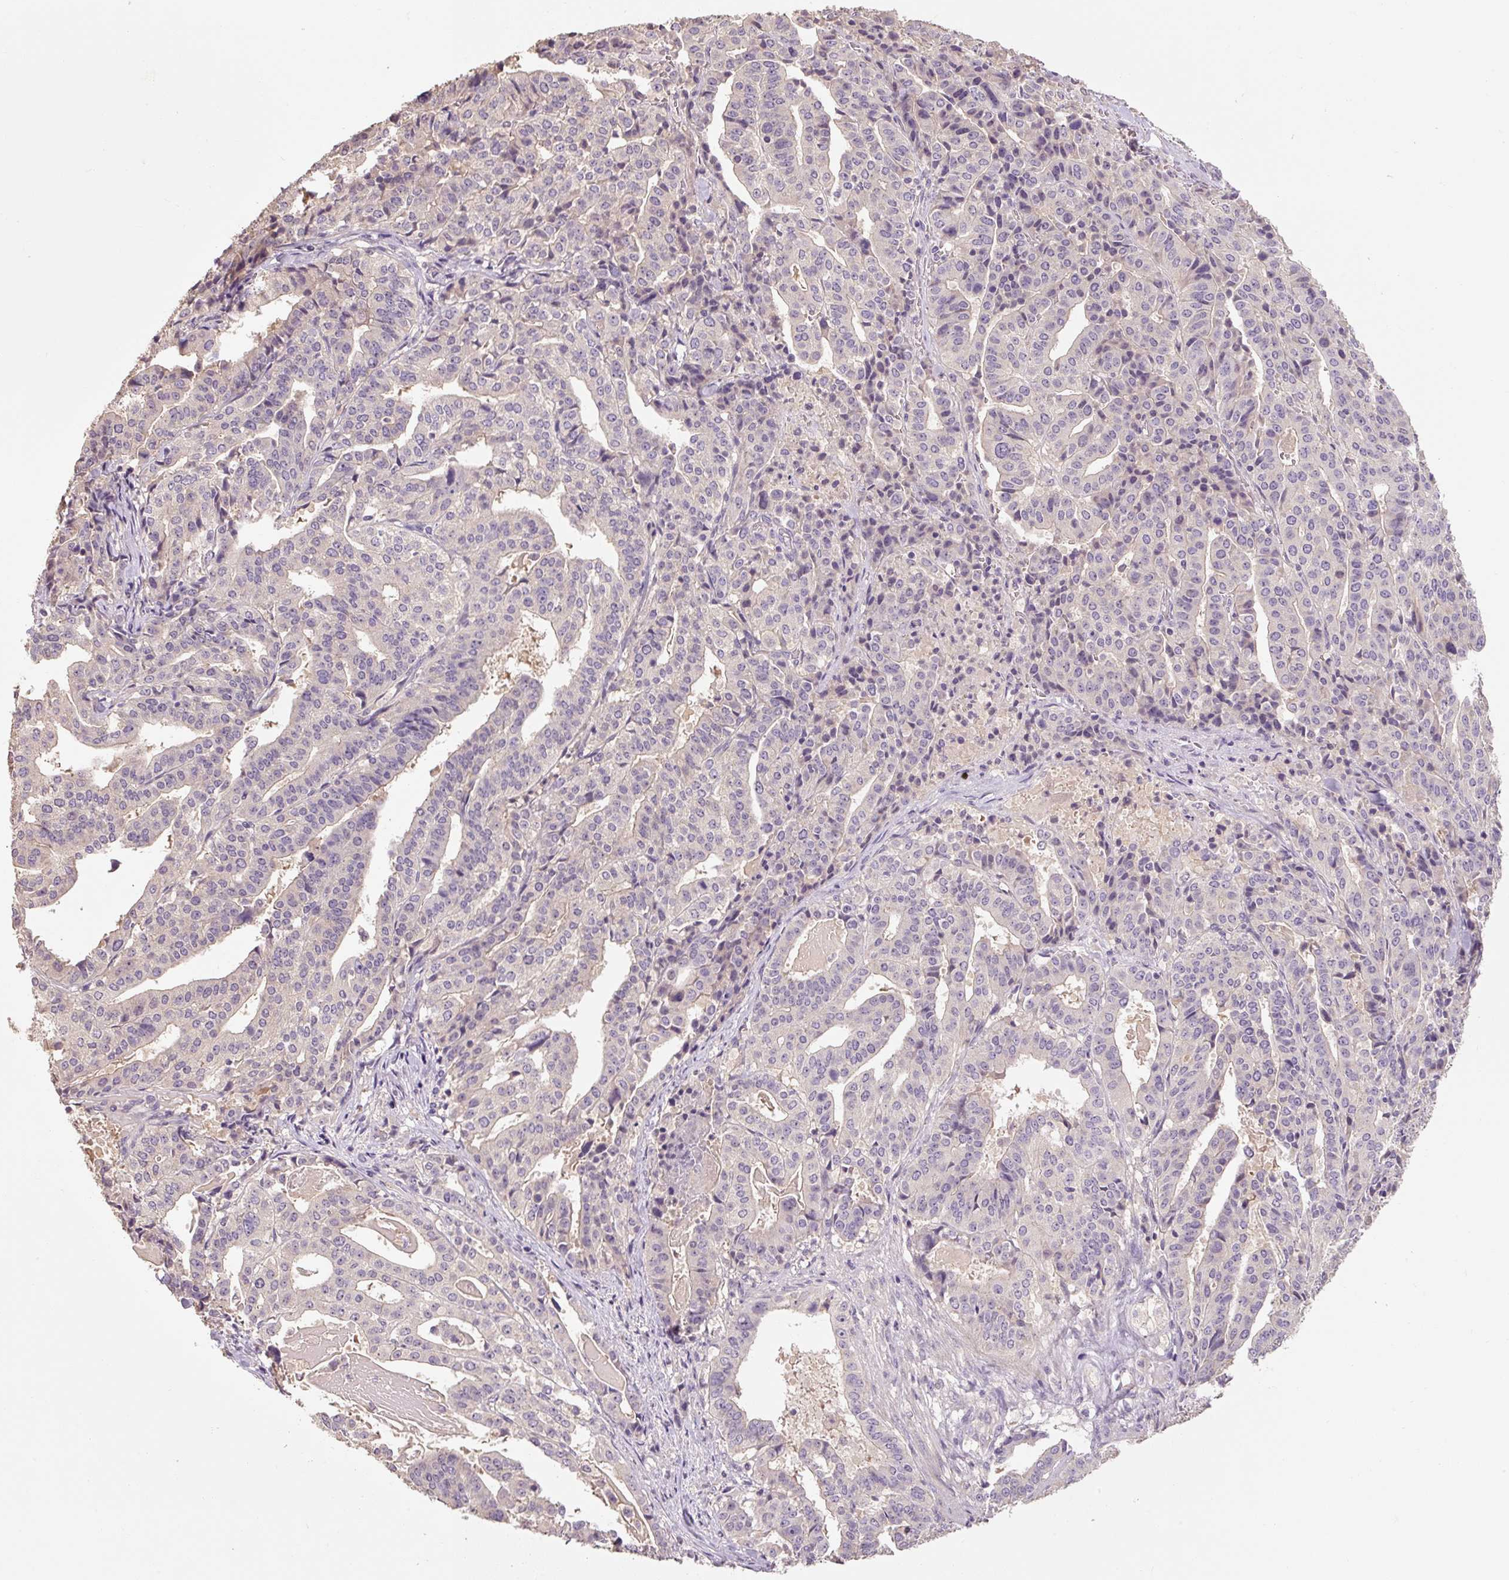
{"staining": {"intensity": "negative", "quantity": "none", "location": "none"}, "tissue": "stomach cancer", "cell_type": "Tumor cells", "image_type": "cancer", "snomed": [{"axis": "morphology", "description": "Adenocarcinoma, NOS"}, {"axis": "topography", "description": "Stomach"}], "caption": "A micrograph of human stomach cancer (adenocarcinoma) is negative for staining in tumor cells. (DAB (3,3'-diaminobenzidine) immunohistochemistry (IHC), high magnification).", "gene": "CFAP65", "patient": {"sex": "male", "age": 48}}